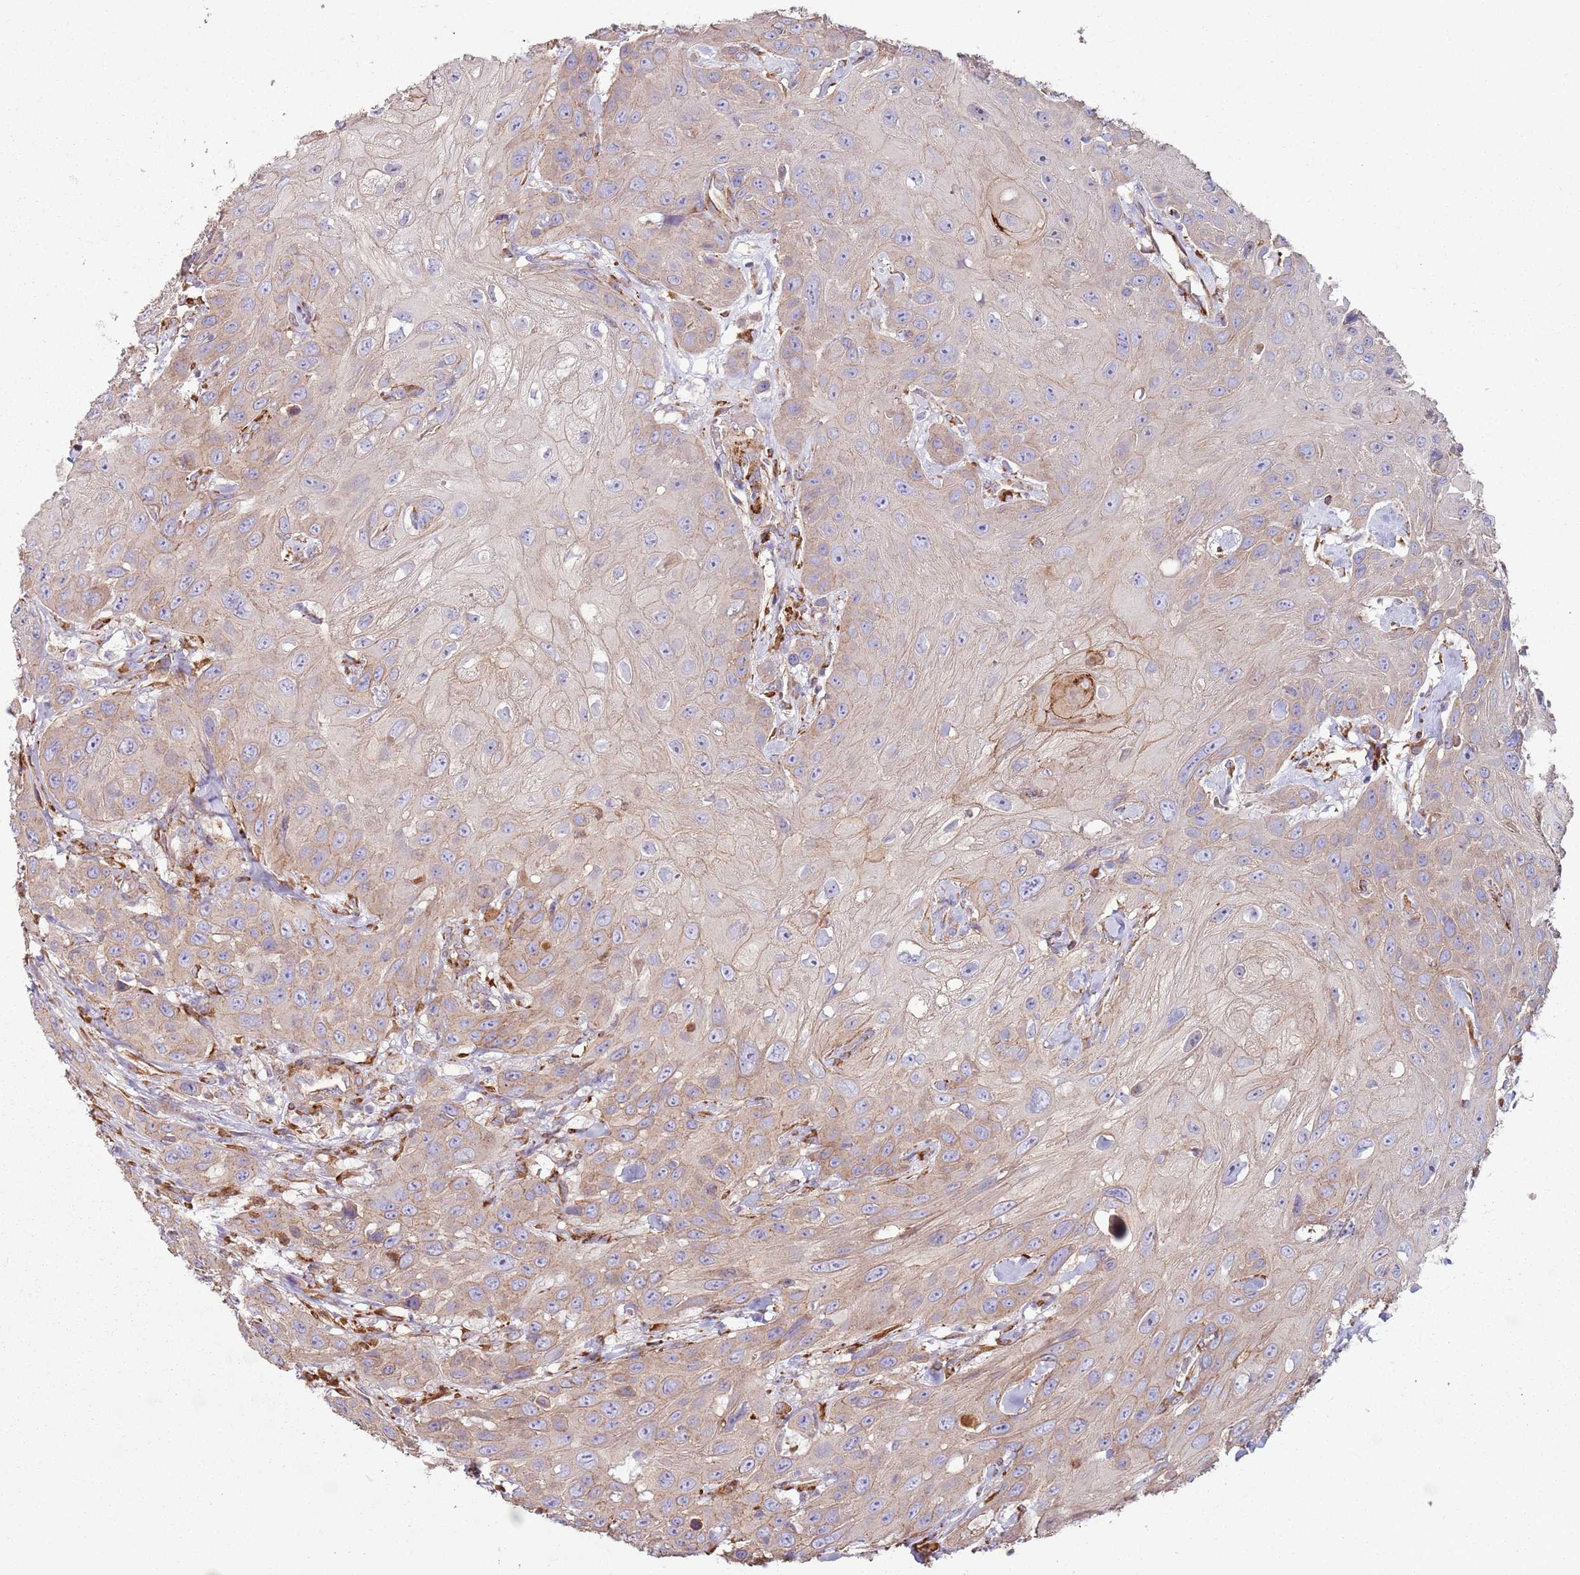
{"staining": {"intensity": "weak", "quantity": "25%-75%", "location": "cytoplasmic/membranous"}, "tissue": "head and neck cancer", "cell_type": "Tumor cells", "image_type": "cancer", "snomed": [{"axis": "morphology", "description": "Squamous cell carcinoma, NOS"}, {"axis": "topography", "description": "Head-Neck"}], "caption": "Head and neck cancer (squamous cell carcinoma) stained with a protein marker exhibits weak staining in tumor cells.", "gene": "PHLPP2", "patient": {"sex": "male", "age": 81}}